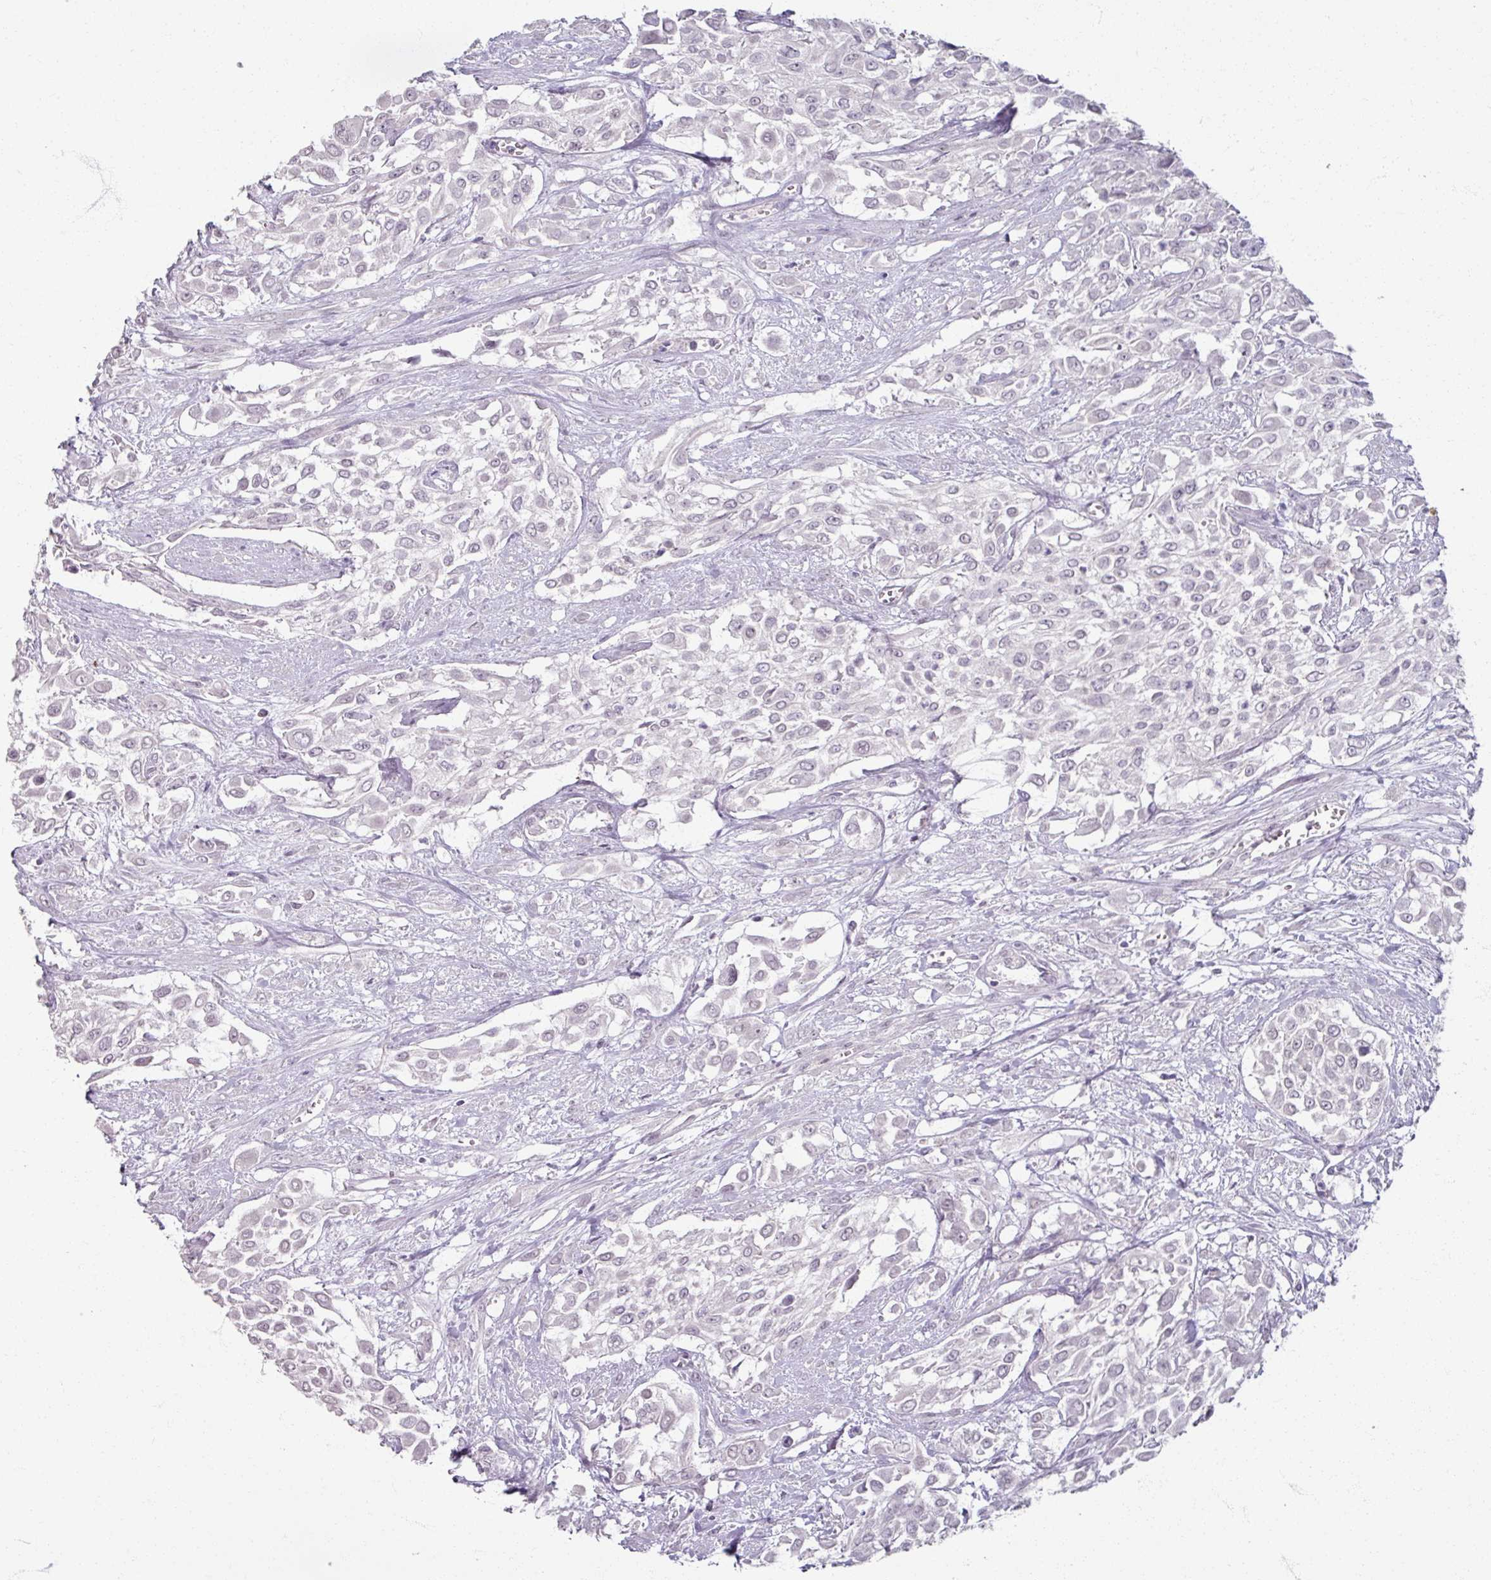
{"staining": {"intensity": "negative", "quantity": "none", "location": "none"}, "tissue": "urothelial cancer", "cell_type": "Tumor cells", "image_type": "cancer", "snomed": [{"axis": "morphology", "description": "Urothelial carcinoma, High grade"}, {"axis": "topography", "description": "Urinary bladder"}], "caption": "High-grade urothelial carcinoma was stained to show a protein in brown. There is no significant positivity in tumor cells.", "gene": "SOX11", "patient": {"sex": "male", "age": 57}}